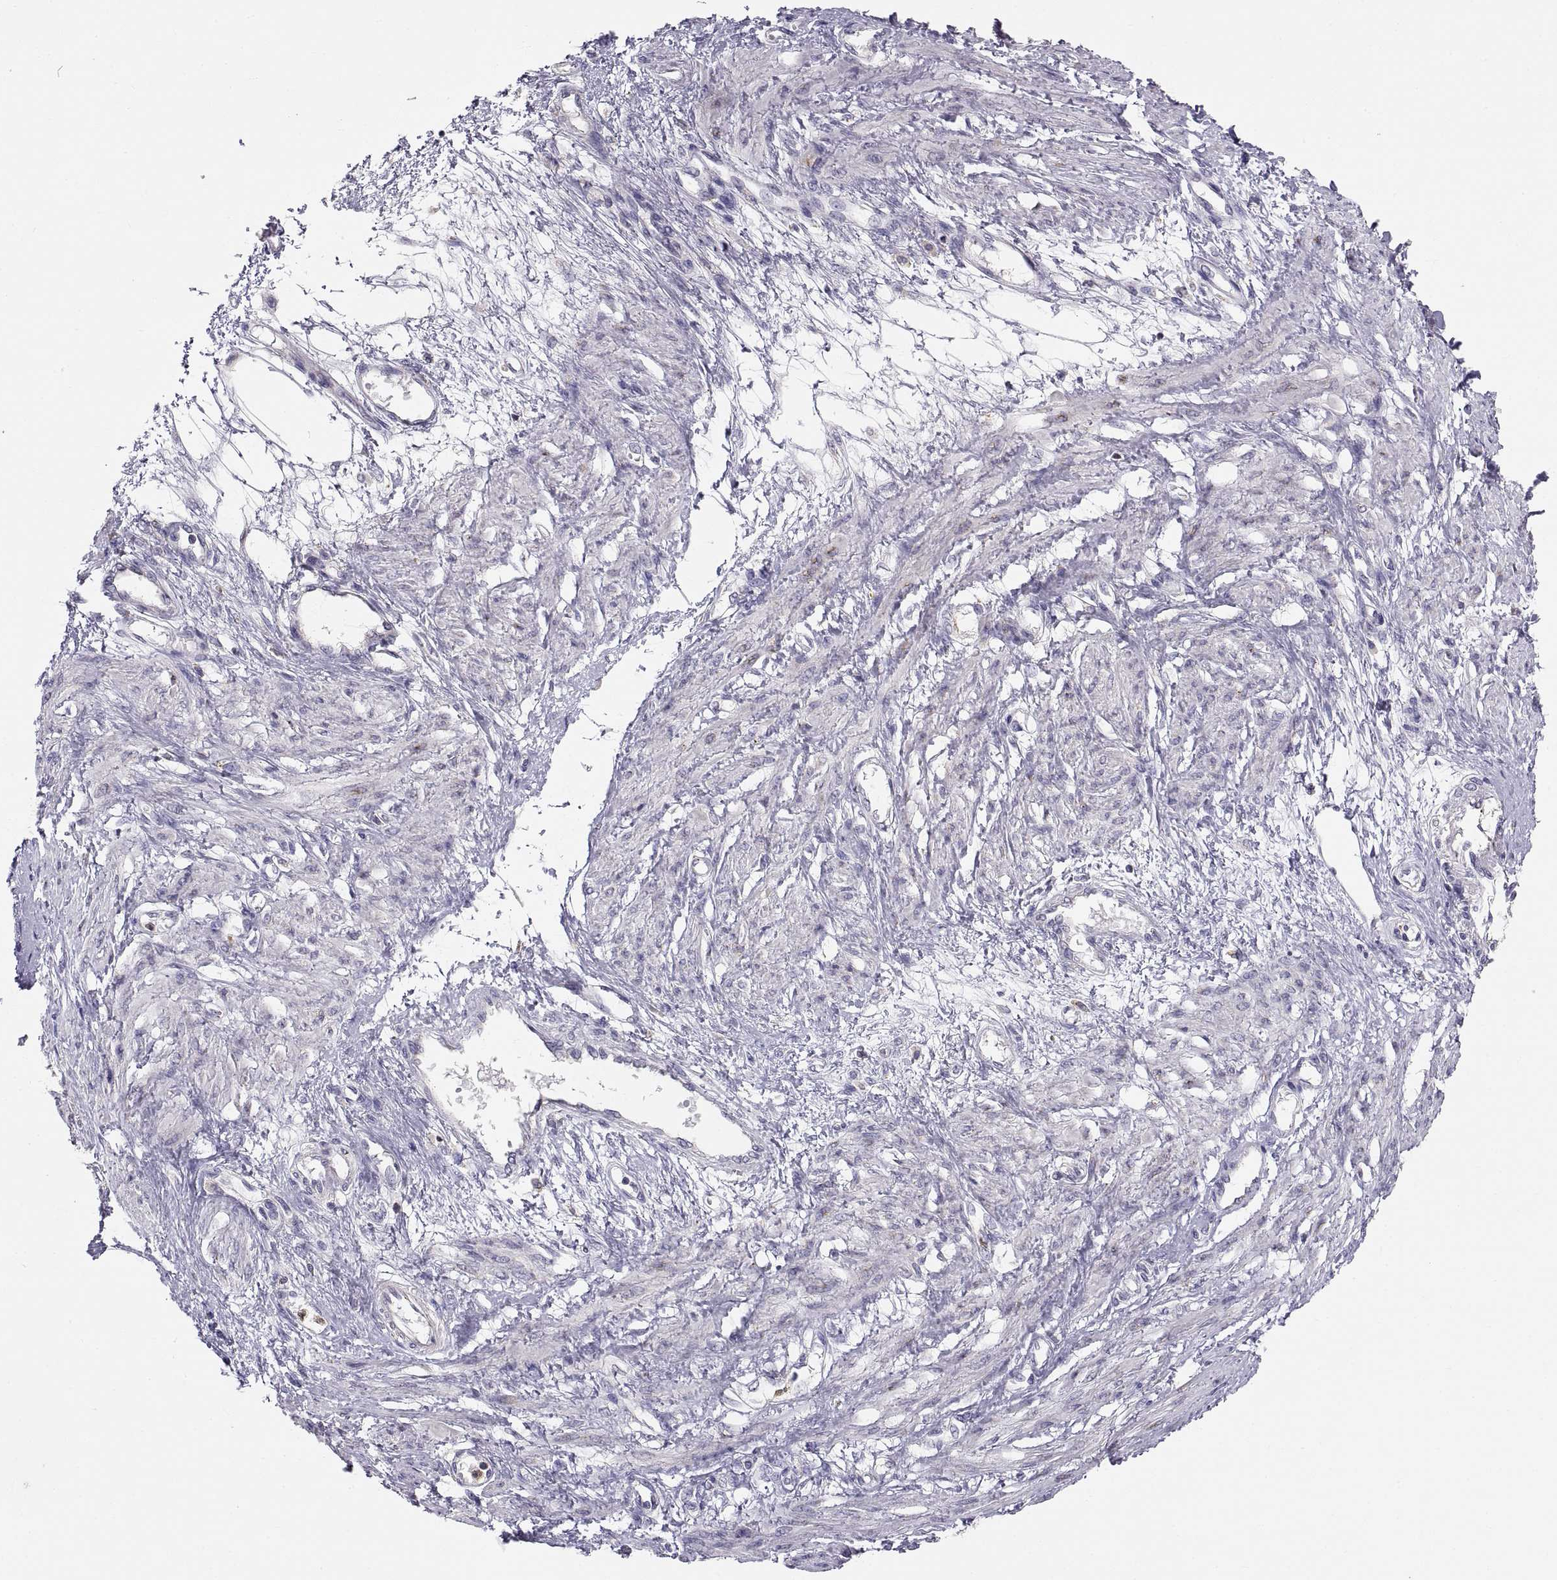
{"staining": {"intensity": "negative", "quantity": "none", "location": "none"}, "tissue": "smooth muscle", "cell_type": "Smooth muscle cells", "image_type": "normal", "snomed": [{"axis": "morphology", "description": "Normal tissue, NOS"}, {"axis": "topography", "description": "Smooth muscle"}, {"axis": "topography", "description": "Uterus"}], "caption": "A high-resolution image shows IHC staining of normal smooth muscle, which shows no significant expression in smooth muscle cells. Nuclei are stained in blue.", "gene": "ERO1A", "patient": {"sex": "female", "age": 39}}